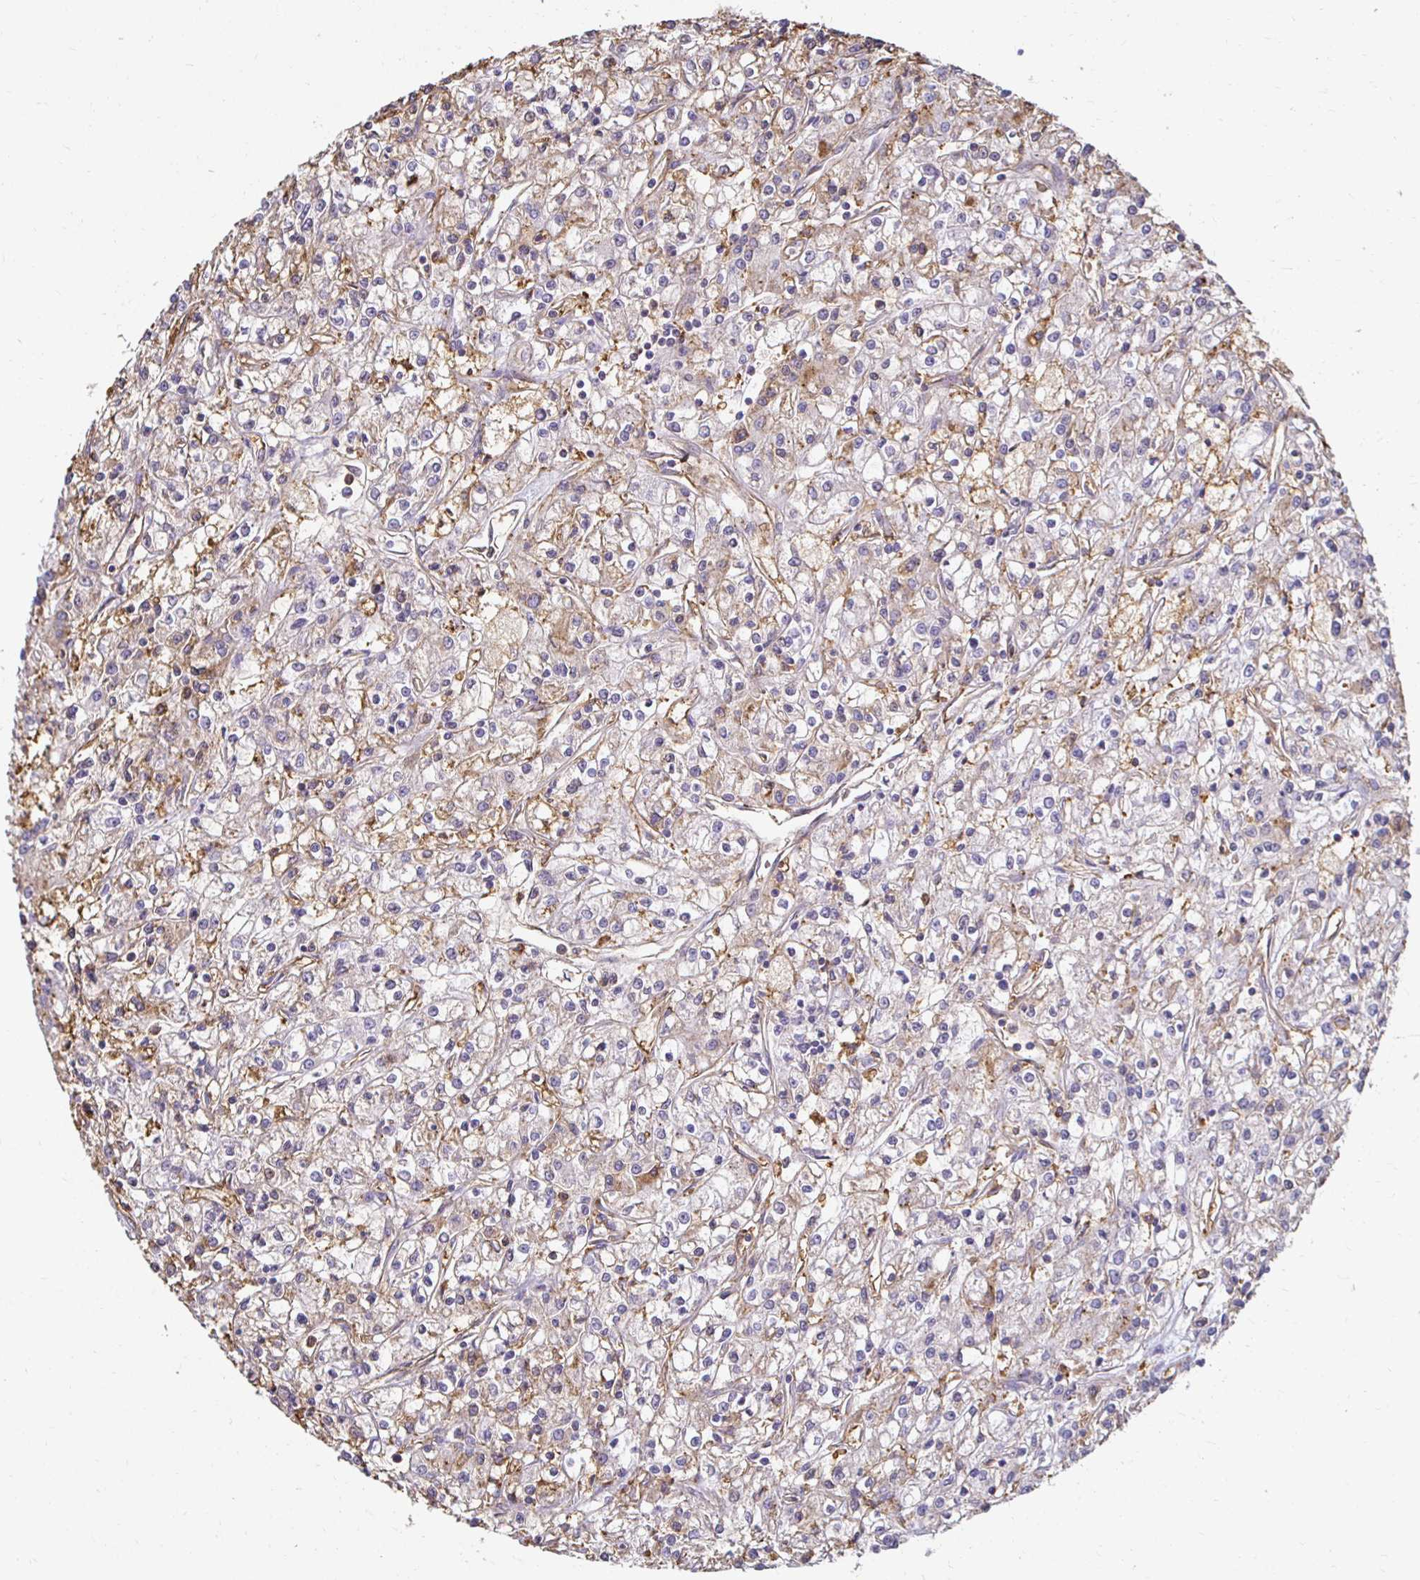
{"staining": {"intensity": "weak", "quantity": "25%-75%", "location": "cytoplasmic/membranous"}, "tissue": "renal cancer", "cell_type": "Tumor cells", "image_type": "cancer", "snomed": [{"axis": "morphology", "description": "Adenocarcinoma, NOS"}, {"axis": "topography", "description": "Kidney"}], "caption": "A micrograph of human renal cancer (adenocarcinoma) stained for a protein exhibits weak cytoplasmic/membranous brown staining in tumor cells. The staining is performed using DAB brown chromogen to label protein expression. The nuclei are counter-stained blue using hematoxylin.", "gene": "TAS1R3", "patient": {"sex": "female", "age": 59}}